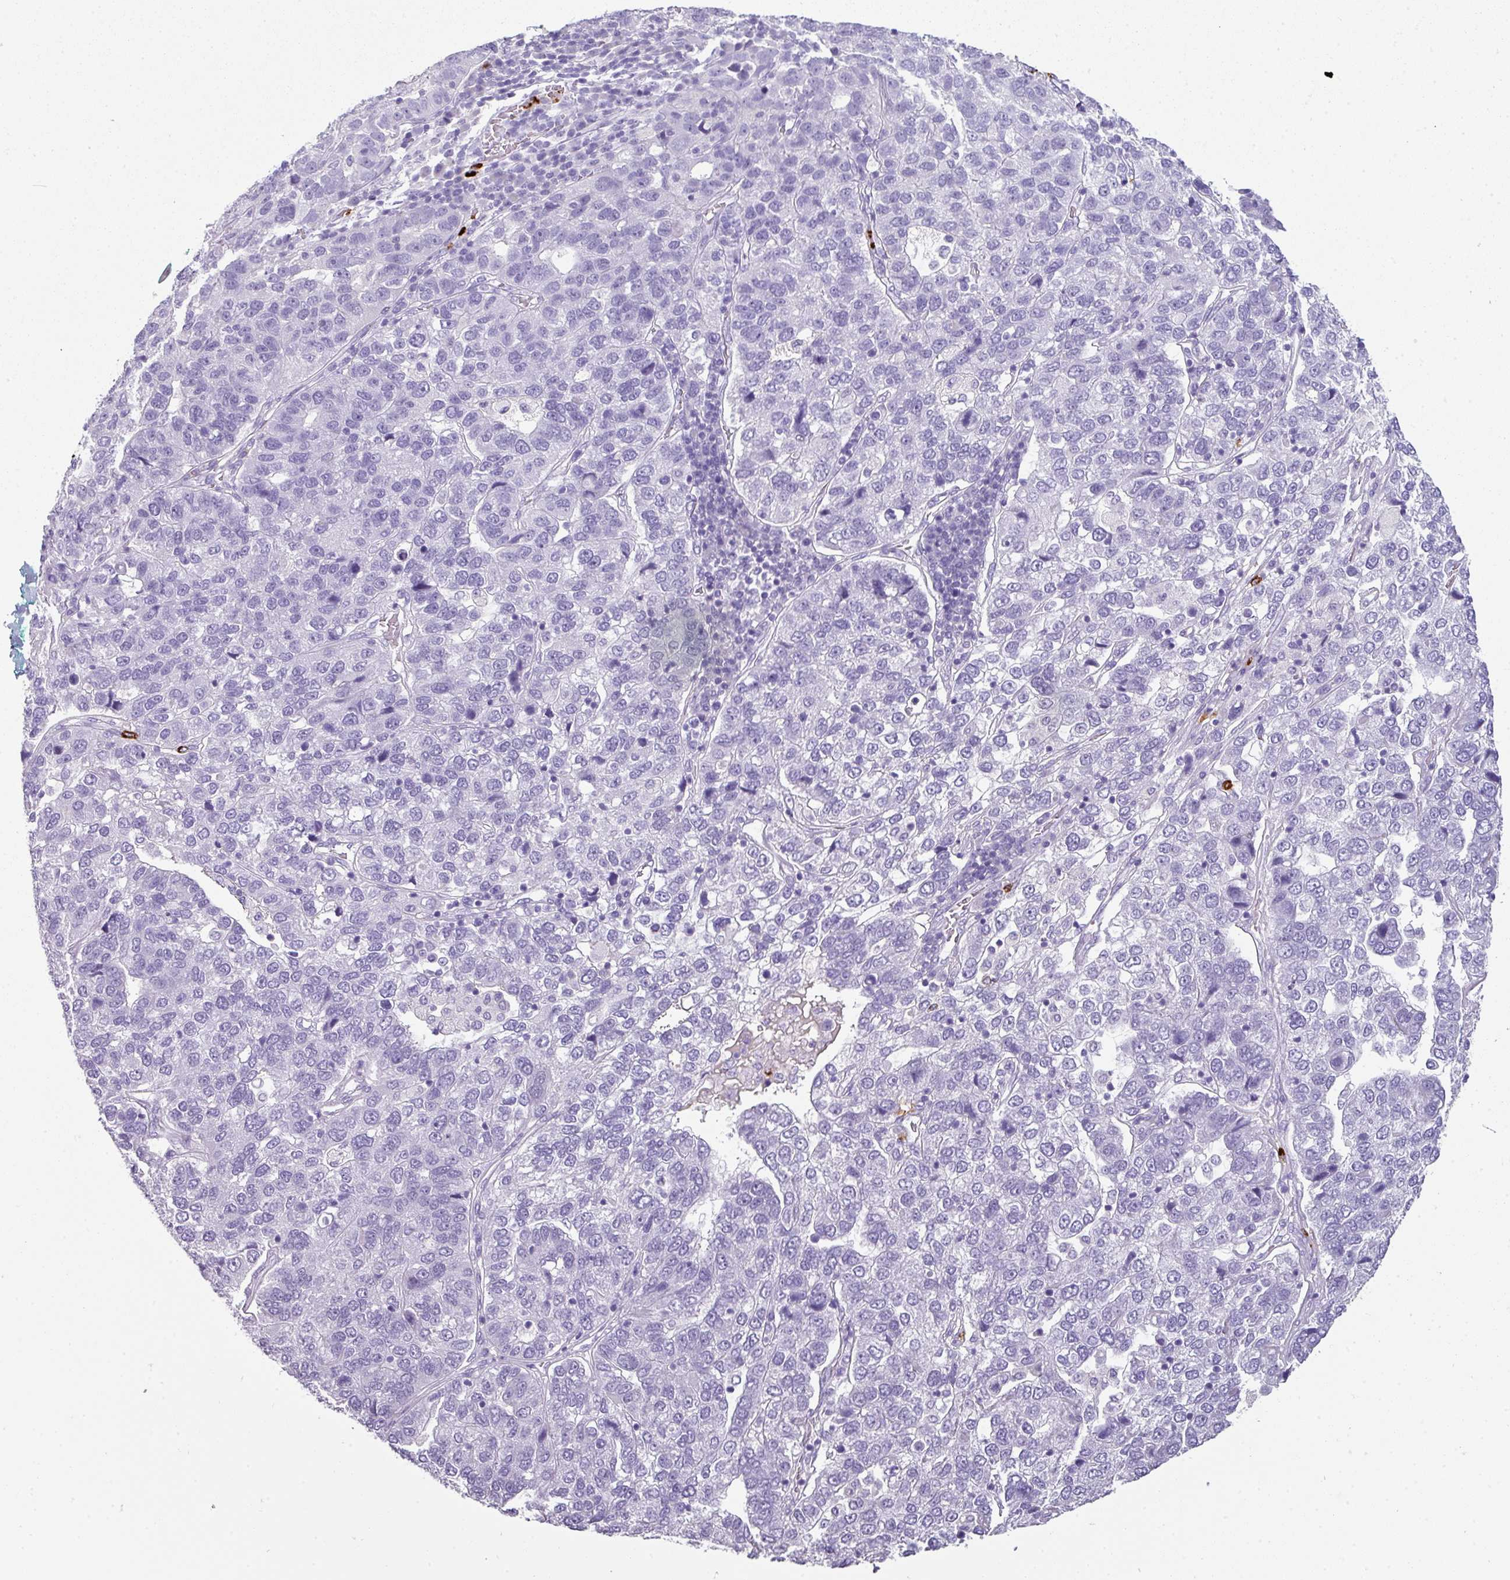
{"staining": {"intensity": "negative", "quantity": "none", "location": "none"}, "tissue": "pancreatic cancer", "cell_type": "Tumor cells", "image_type": "cancer", "snomed": [{"axis": "morphology", "description": "Adenocarcinoma, NOS"}, {"axis": "topography", "description": "Pancreas"}], "caption": "The immunohistochemistry photomicrograph has no significant positivity in tumor cells of adenocarcinoma (pancreatic) tissue.", "gene": "CTSG", "patient": {"sex": "female", "age": 61}}